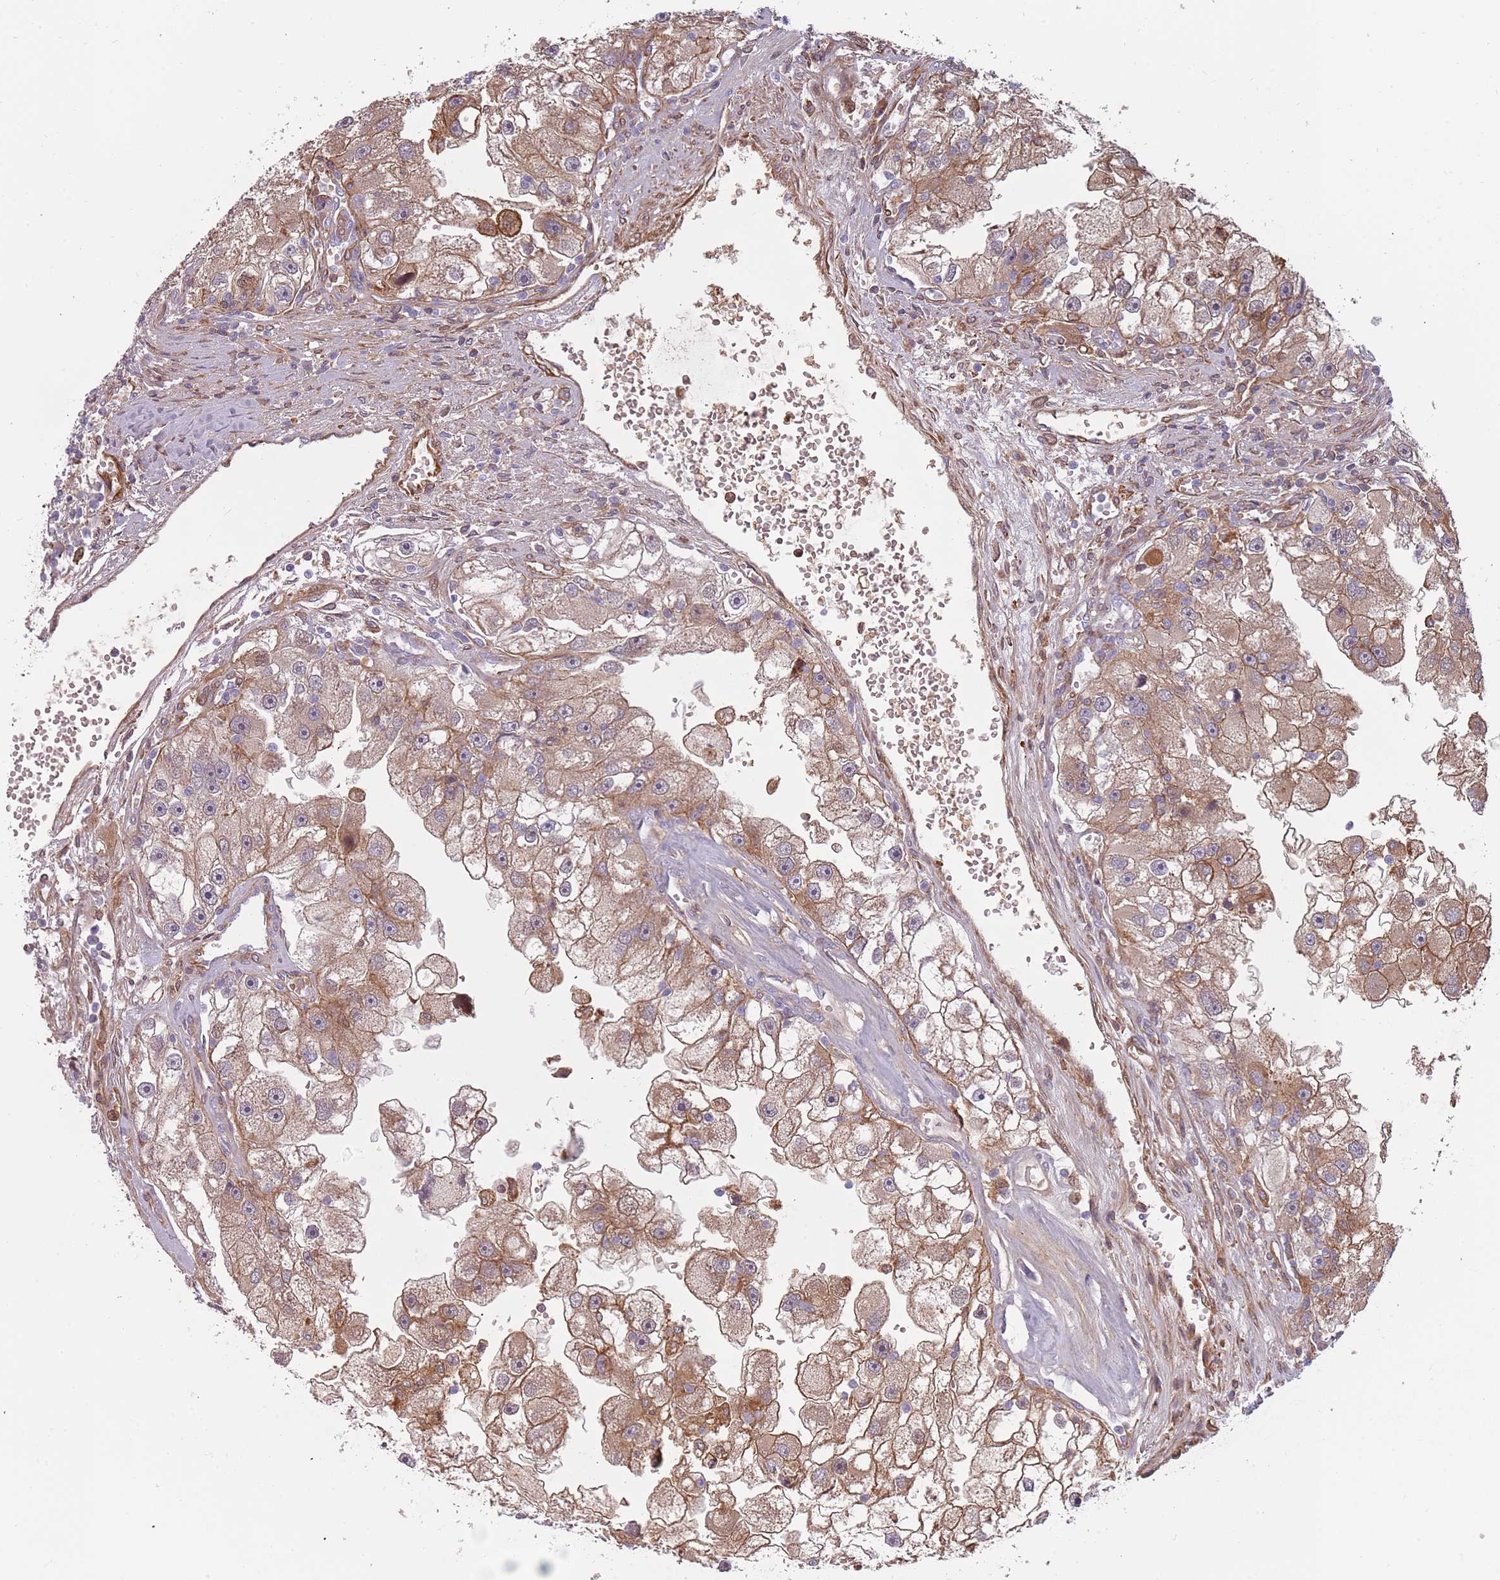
{"staining": {"intensity": "moderate", "quantity": "25%-75%", "location": "cytoplasmic/membranous"}, "tissue": "renal cancer", "cell_type": "Tumor cells", "image_type": "cancer", "snomed": [{"axis": "morphology", "description": "Adenocarcinoma, NOS"}, {"axis": "topography", "description": "Kidney"}], "caption": "Renal cancer was stained to show a protein in brown. There is medium levels of moderate cytoplasmic/membranous expression in approximately 25%-75% of tumor cells. The protein is shown in brown color, while the nuclei are stained blue.", "gene": "NADK", "patient": {"sex": "male", "age": 63}}